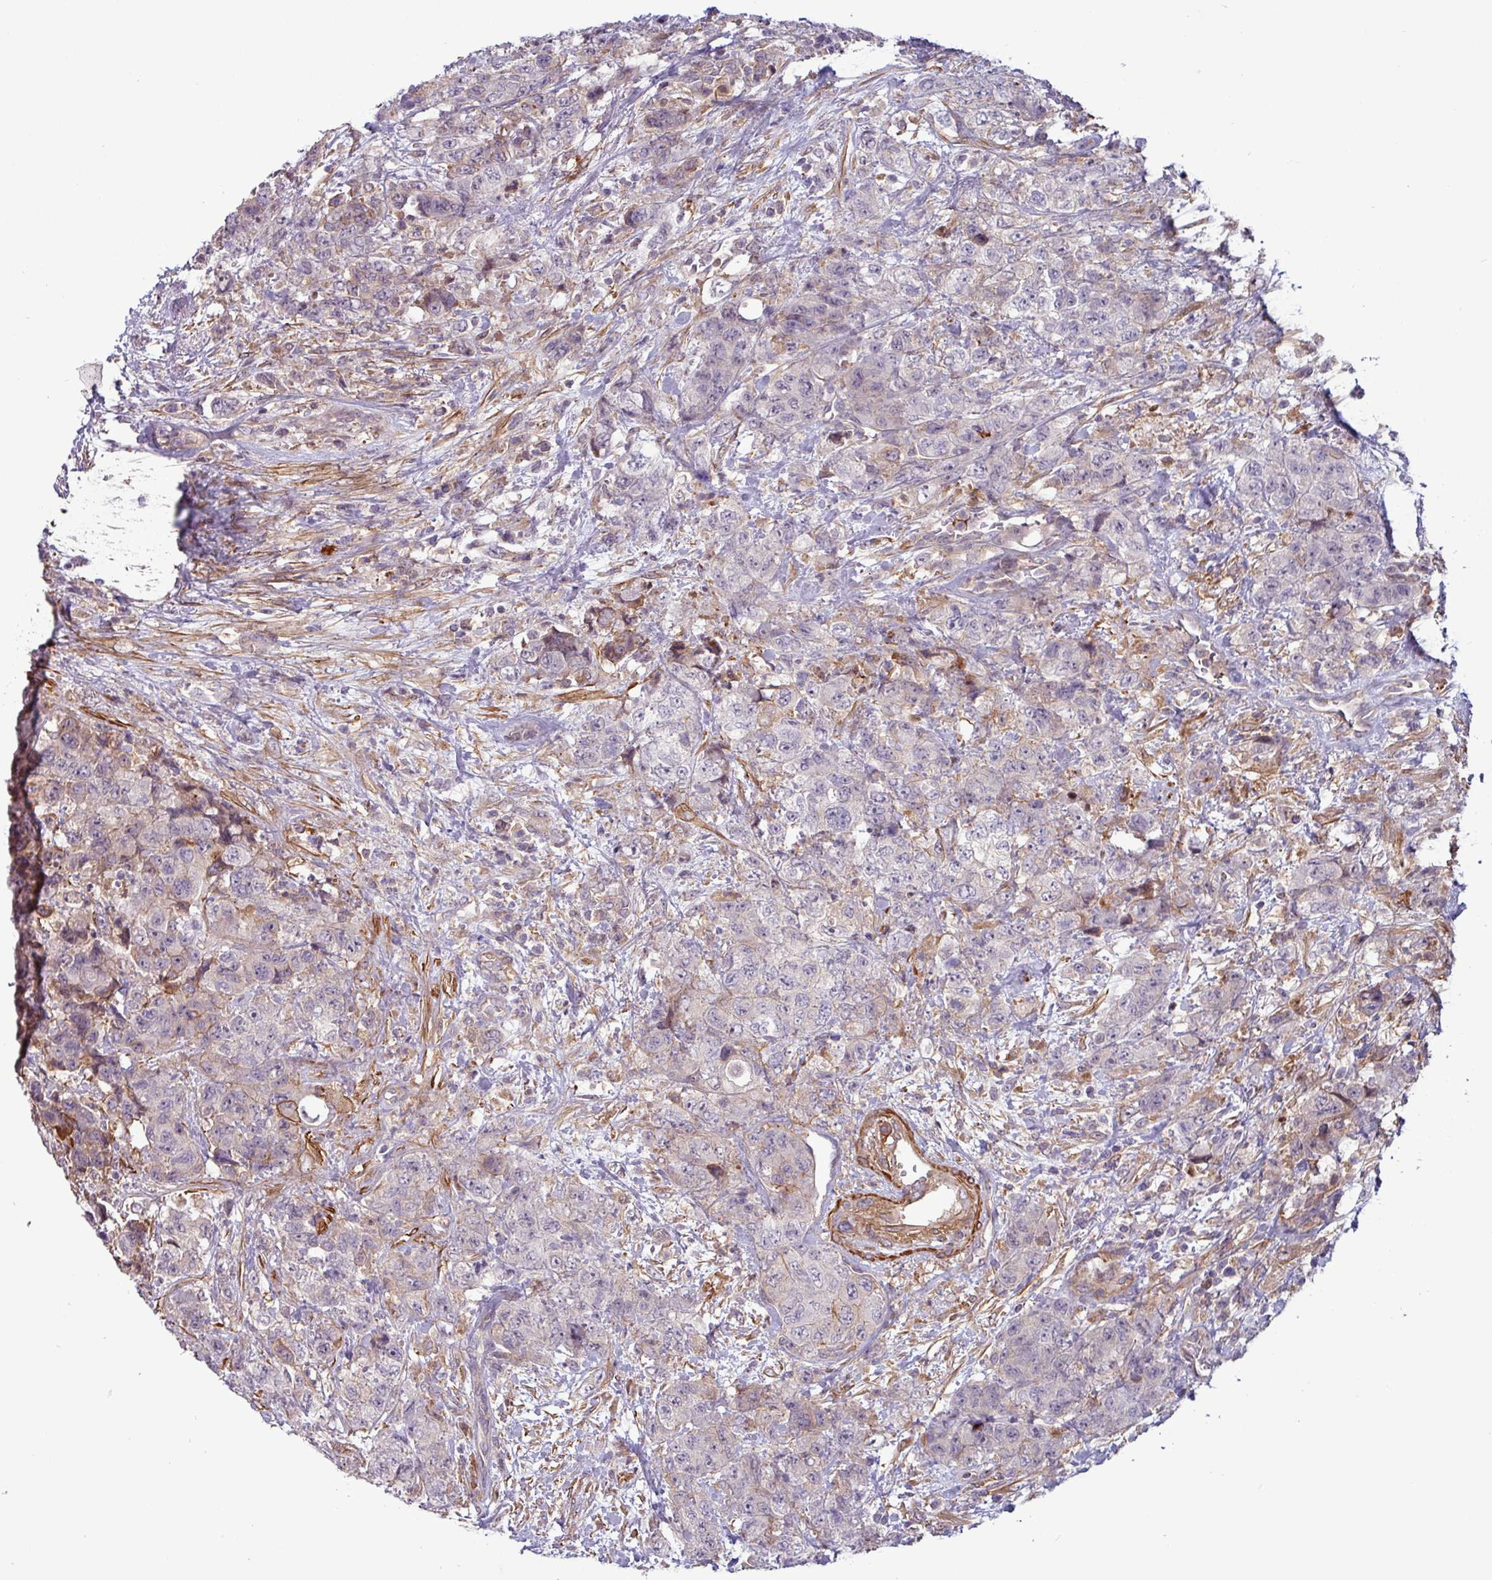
{"staining": {"intensity": "negative", "quantity": "none", "location": "none"}, "tissue": "urothelial cancer", "cell_type": "Tumor cells", "image_type": "cancer", "snomed": [{"axis": "morphology", "description": "Urothelial carcinoma, High grade"}, {"axis": "topography", "description": "Urinary bladder"}], "caption": "Immunohistochemistry image of neoplastic tissue: urothelial cancer stained with DAB shows no significant protein staining in tumor cells.", "gene": "PCED1A", "patient": {"sex": "female", "age": 78}}